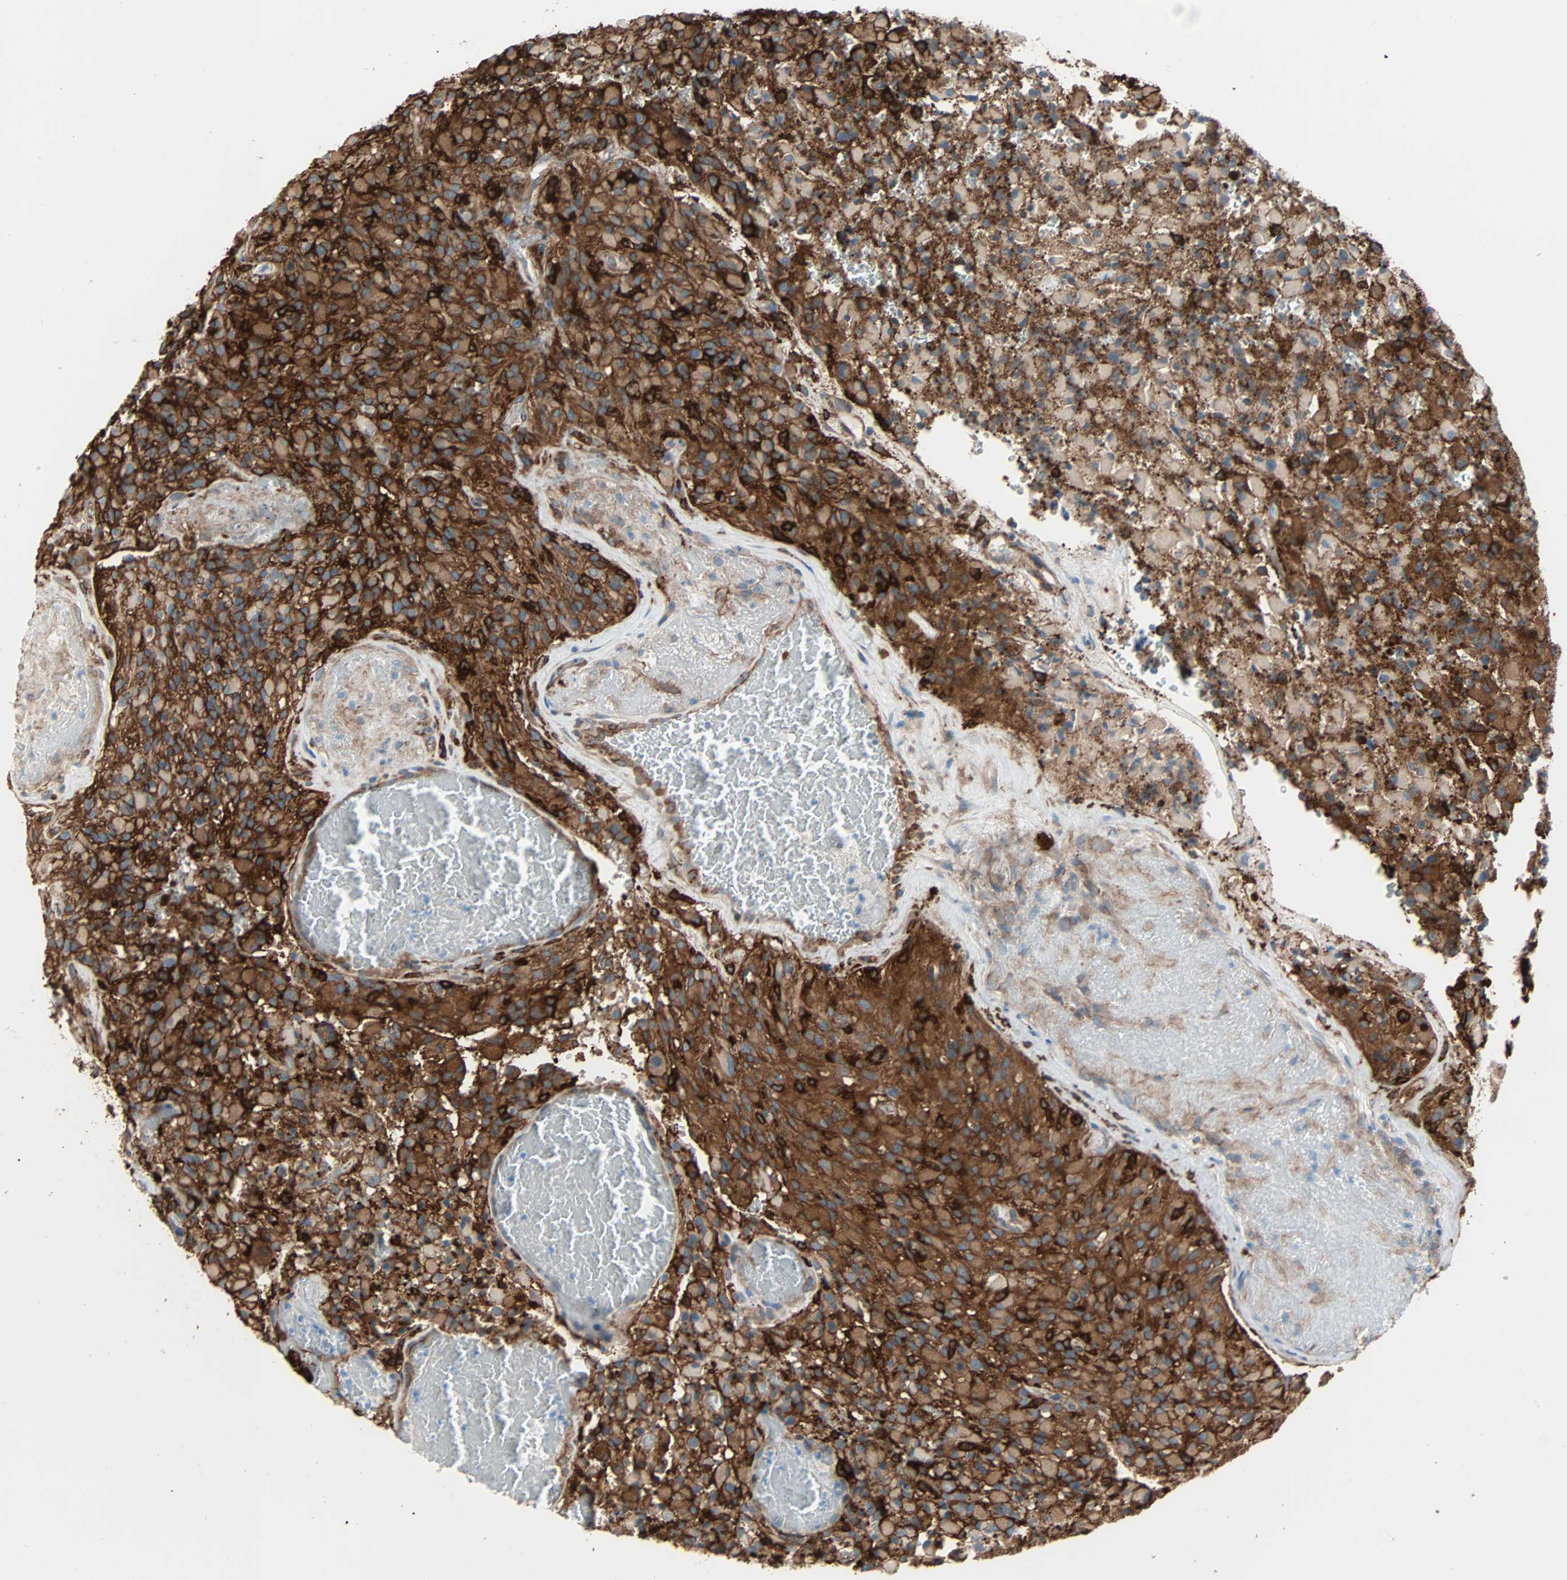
{"staining": {"intensity": "strong", "quantity": ">75%", "location": "cytoplasmic/membranous"}, "tissue": "glioma", "cell_type": "Tumor cells", "image_type": "cancer", "snomed": [{"axis": "morphology", "description": "Glioma, malignant, High grade"}, {"axis": "topography", "description": "Brain"}], "caption": "Immunohistochemistry (IHC) (DAB) staining of glioma demonstrates strong cytoplasmic/membranous protein staining in approximately >75% of tumor cells.", "gene": "EPB41L2", "patient": {"sex": "male", "age": 71}}